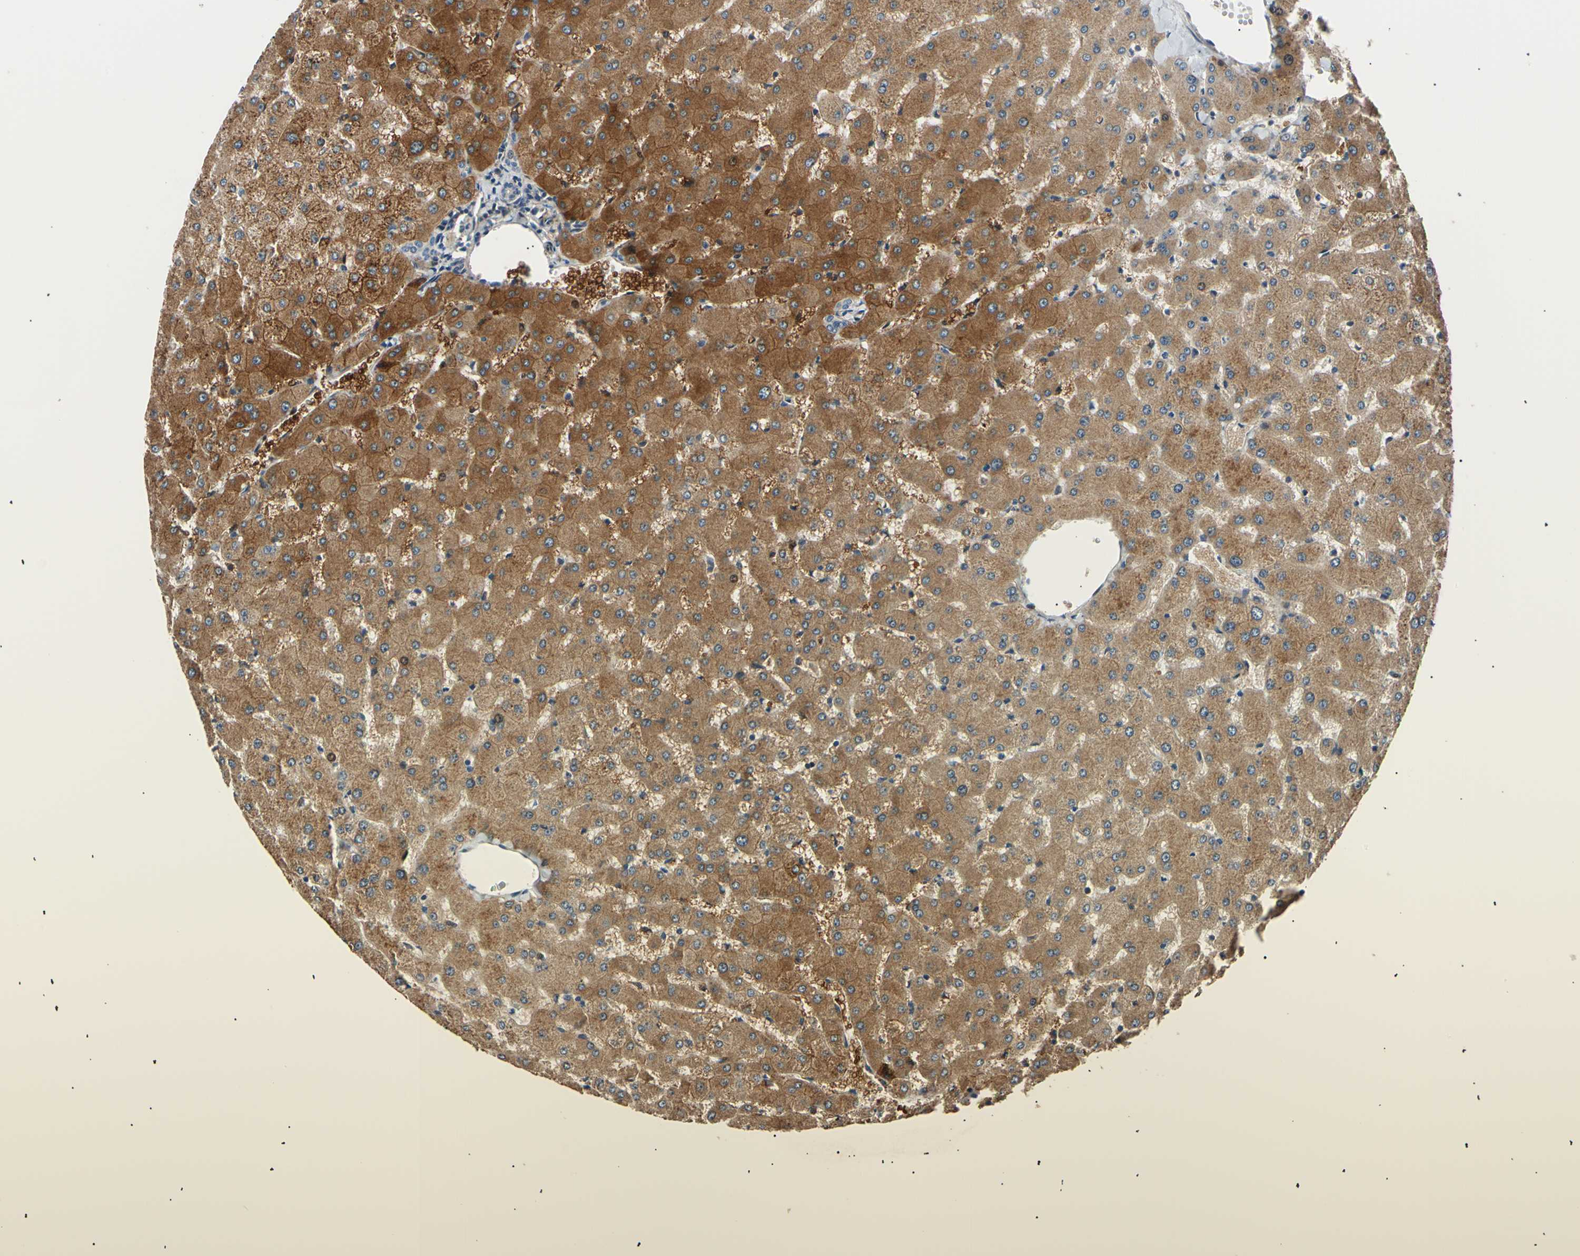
{"staining": {"intensity": "negative", "quantity": "none", "location": "none"}, "tissue": "liver", "cell_type": "Cholangiocytes", "image_type": "normal", "snomed": [{"axis": "morphology", "description": "Normal tissue, NOS"}, {"axis": "topography", "description": "Liver"}], "caption": "IHC micrograph of benign liver stained for a protein (brown), which demonstrates no positivity in cholangiocytes. (Brightfield microscopy of DAB (3,3'-diaminobenzidine) immunohistochemistry at high magnification).", "gene": "LDLR", "patient": {"sex": "female", "age": 63}}